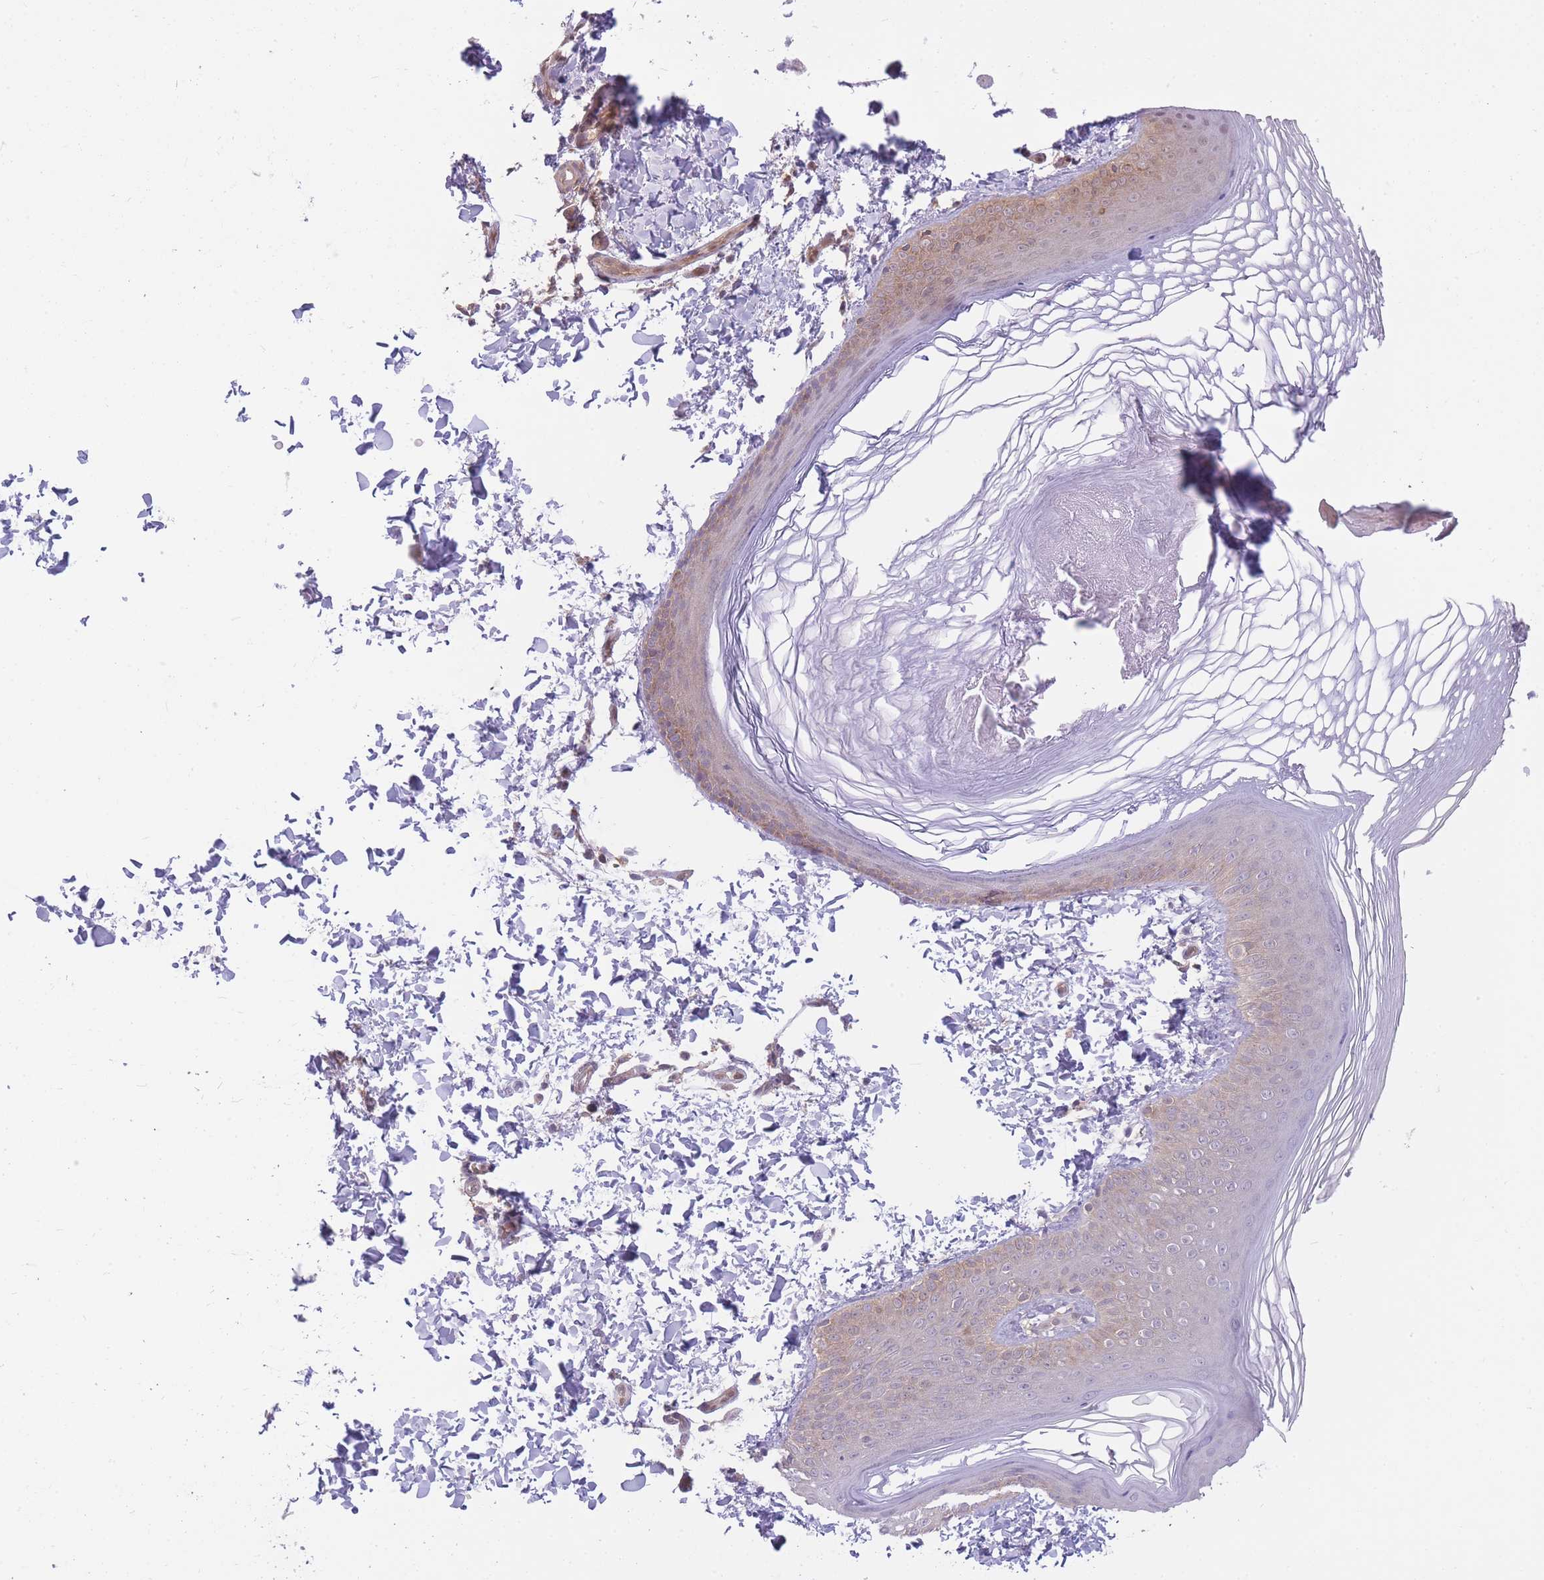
{"staining": {"intensity": "weak", "quantity": "25%-75%", "location": "cytoplasmic/membranous"}, "tissue": "skin", "cell_type": "Epidermal cells", "image_type": "normal", "snomed": [{"axis": "morphology", "description": "Normal tissue, NOS"}, {"axis": "morphology", "description": "Inflammation, NOS"}, {"axis": "topography", "description": "Soft tissue"}, {"axis": "topography", "description": "Anal"}], "caption": "The immunohistochemical stain labels weak cytoplasmic/membranous positivity in epidermal cells of normal skin. Immunohistochemistry stains the protein of interest in brown and the nuclei are stained blue.", "gene": "CCT6A", "patient": {"sex": "female", "age": 15}}